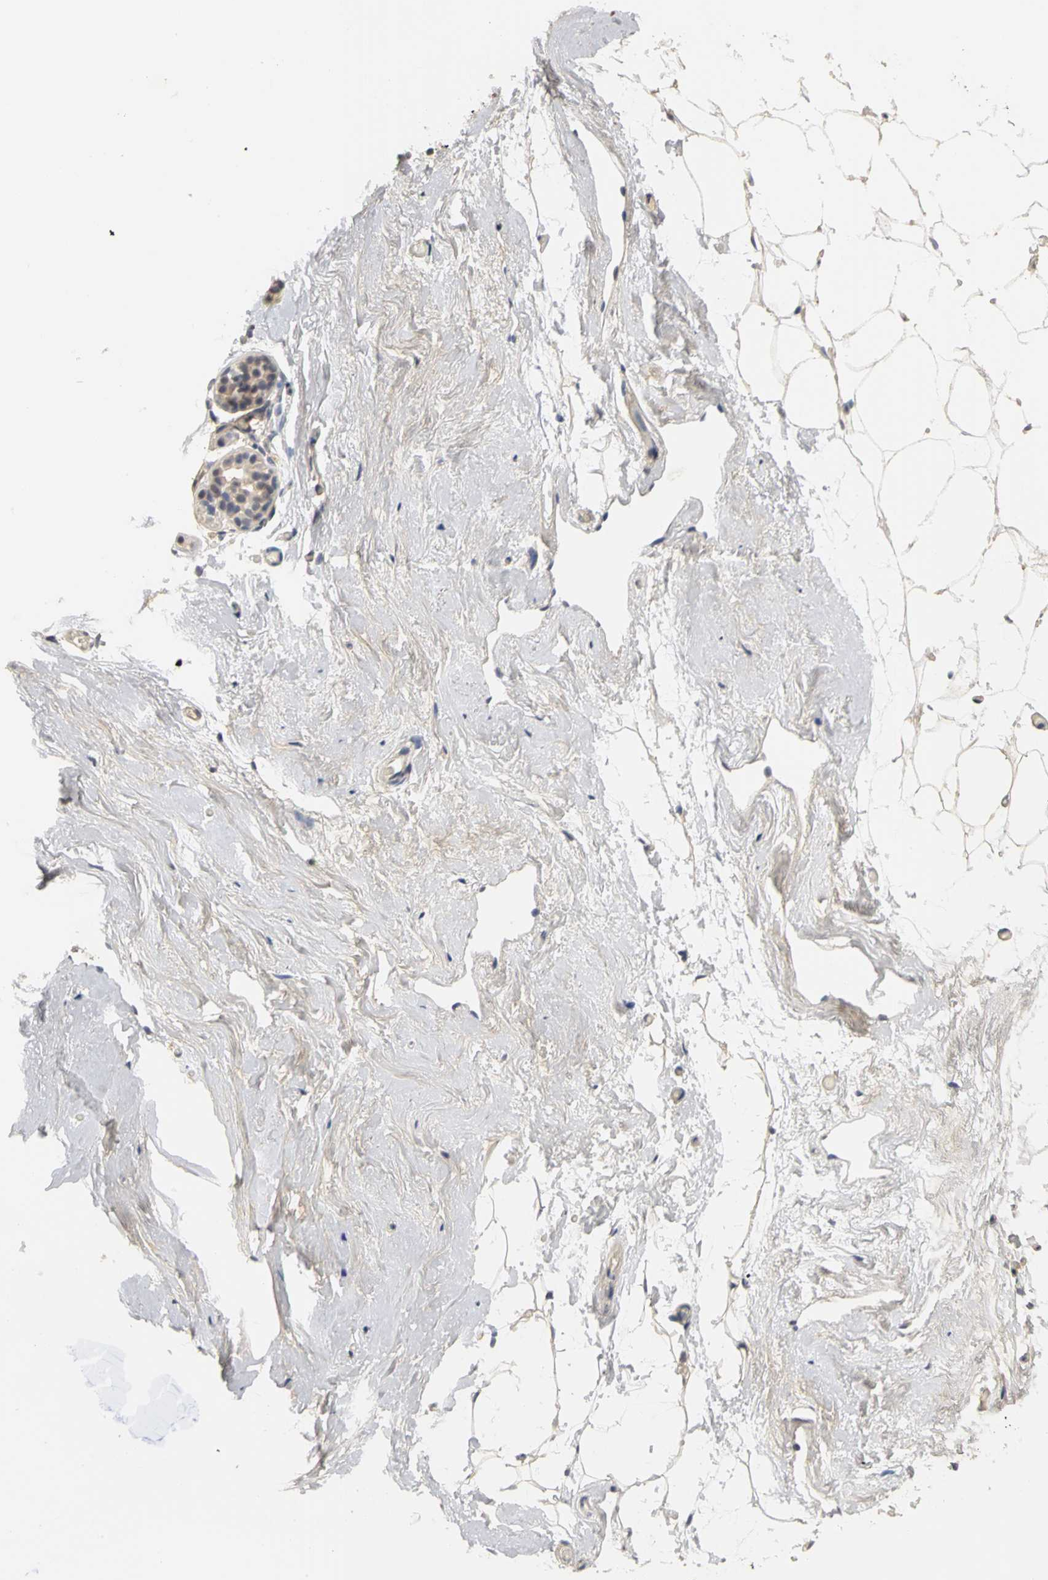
{"staining": {"intensity": "weak", "quantity": ">75%", "location": "cytoplasmic/membranous"}, "tissue": "breast", "cell_type": "Adipocytes", "image_type": "normal", "snomed": [{"axis": "morphology", "description": "Normal tissue, NOS"}, {"axis": "topography", "description": "Breast"}], "caption": "Immunohistochemistry (DAB) staining of benign human breast exhibits weak cytoplasmic/membranous protein staining in about >75% of adipocytes. (Brightfield microscopy of DAB IHC at high magnification).", "gene": "PGR", "patient": {"sex": "female", "age": 75}}